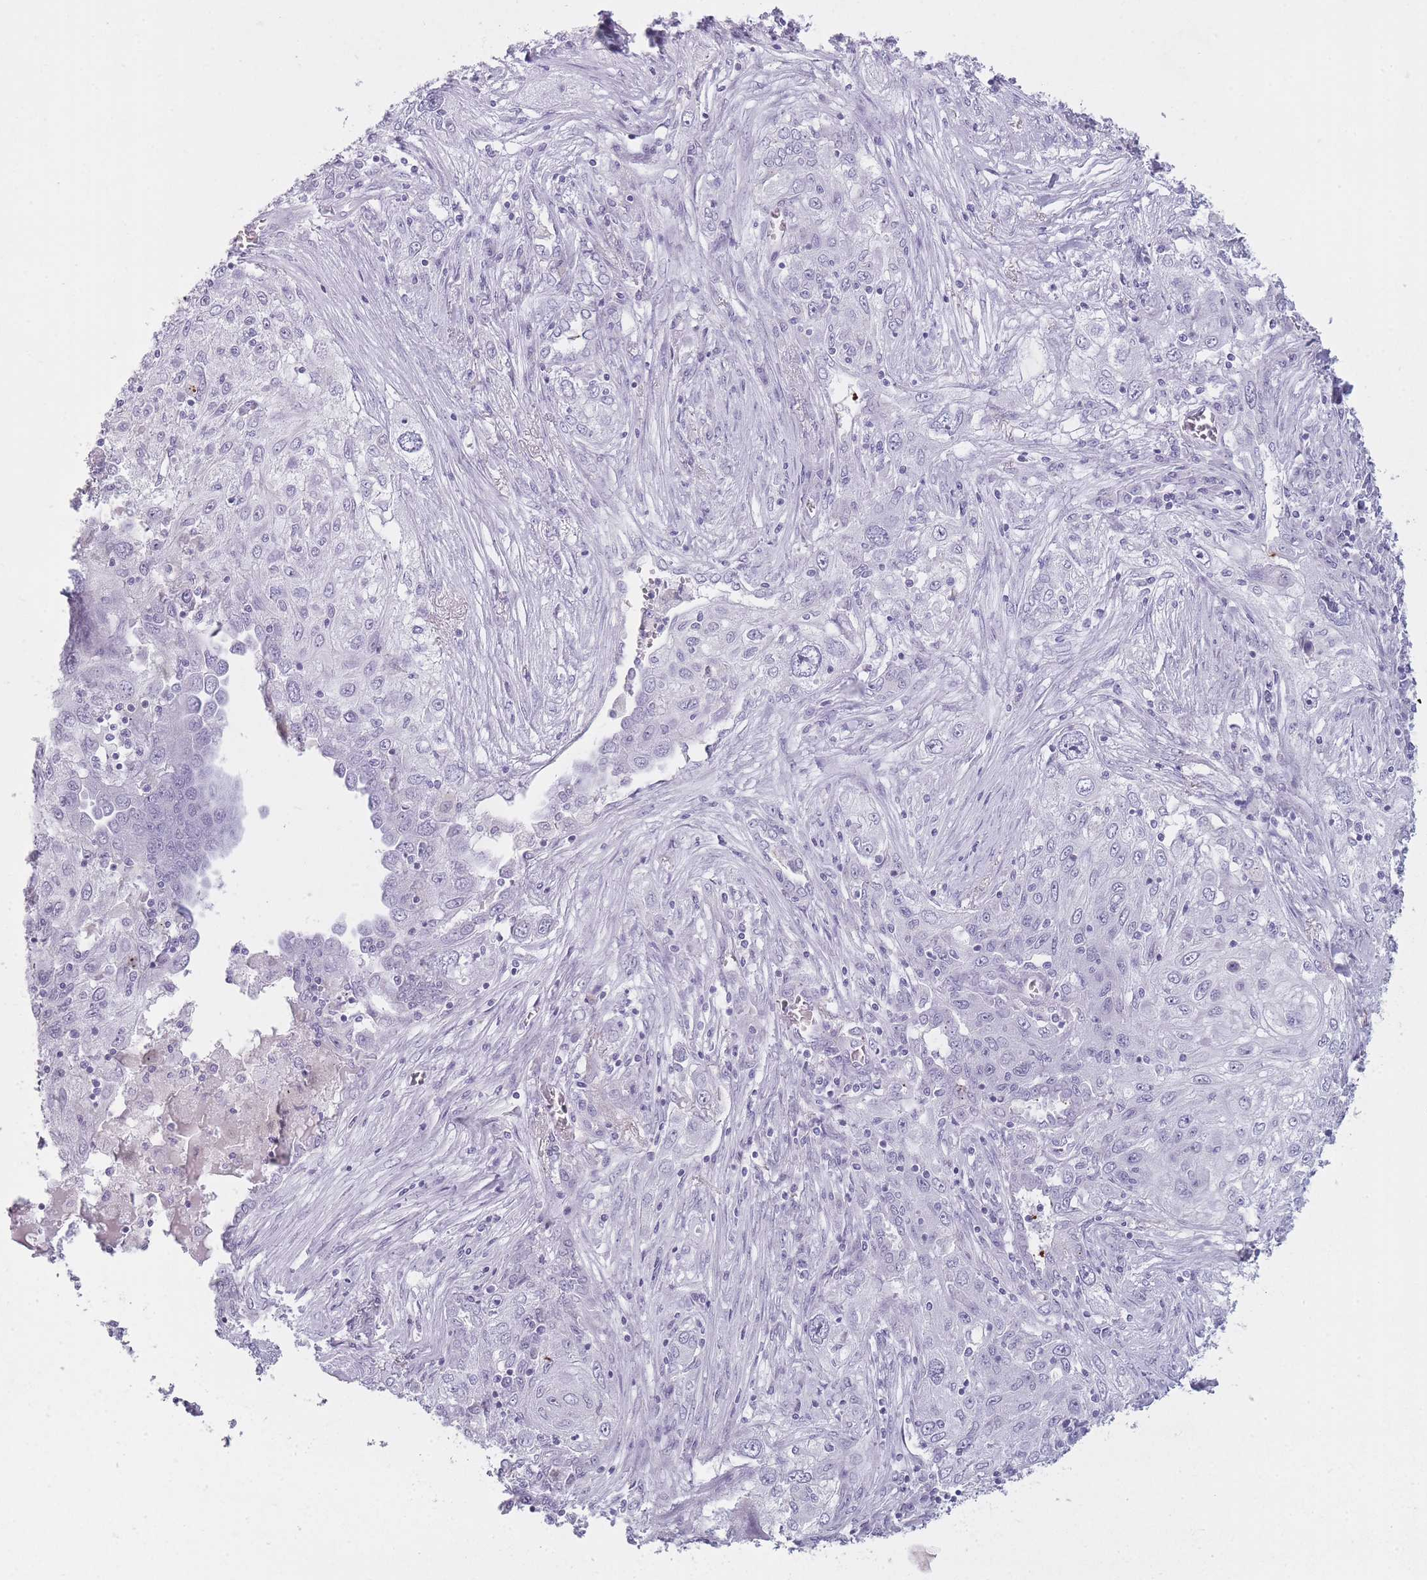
{"staining": {"intensity": "negative", "quantity": "none", "location": "none"}, "tissue": "lung cancer", "cell_type": "Tumor cells", "image_type": "cancer", "snomed": [{"axis": "morphology", "description": "Squamous cell carcinoma, NOS"}, {"axis": "topography", "description": "Lung"}], "caption": "Immunohistochemical staining of lung cancer (squamous cell carcinoma) exhibits no significant expression in tumor cells.", "gene": "GOLGA6D", "patient": {"sex": "female", "age": 69}}